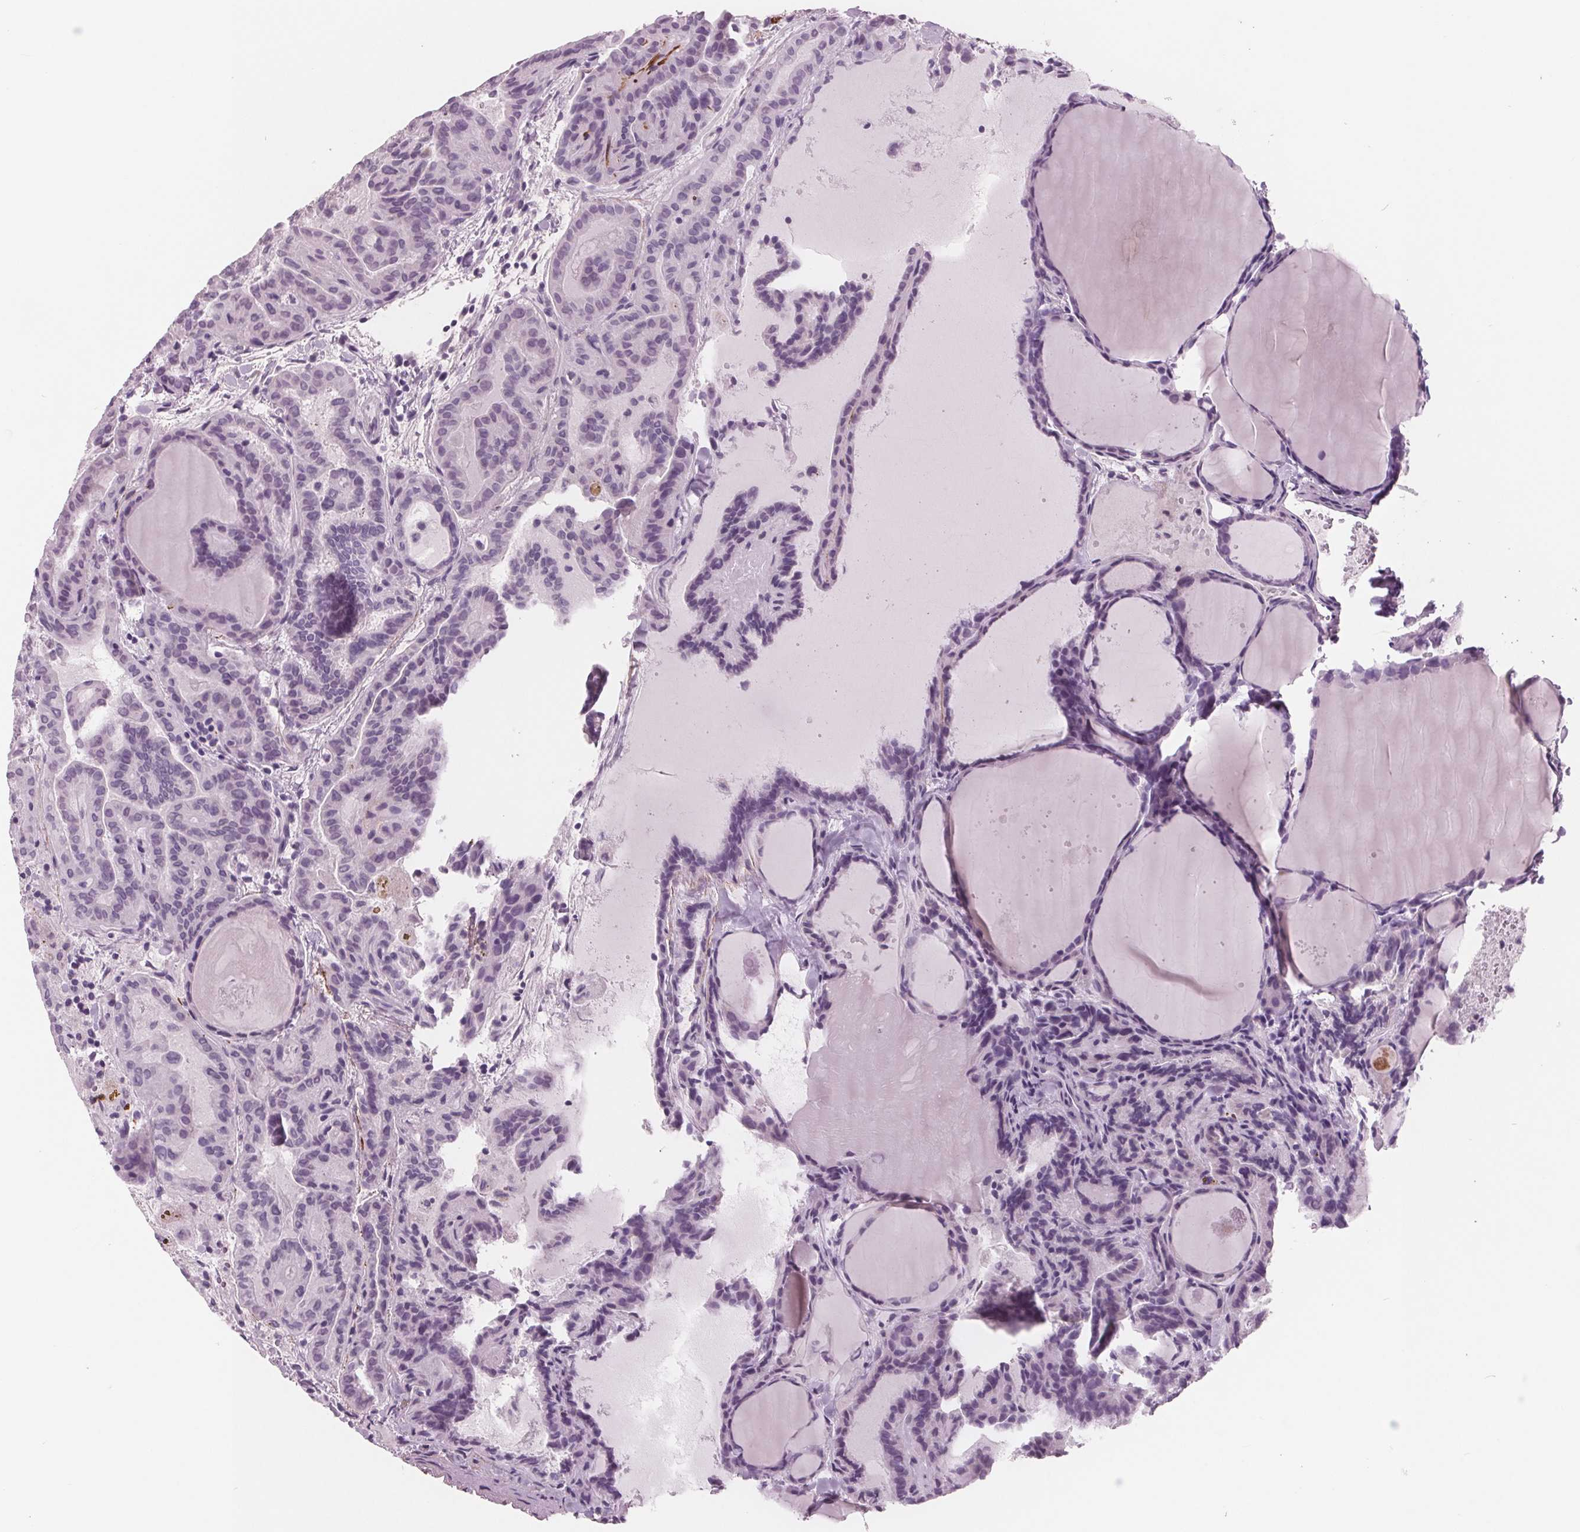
{"staining": {"intensity": "negative", "quantity": "none", "location": "none"}, "tissue": "thyroid cancer", "cell_type": "Tumor cells", "image_type": "cancer", "snomed": [{"axis": "morphology", "description": "Papillary adenocarcinoma, NOS"}, {"axis": "topography", "description": "Thyroid gland"}], "caption": "High magnification brightfield microscopy of thyroid cancer (papillary adenocarcinoma) stained with DAB (3,3'-diaminobenzidine) (brown) and counterstained with hematoxylin (blue): tumor cells show no significant staining.", "gene": "AMBP", "patient": {"sex": "female", "age": 46}}